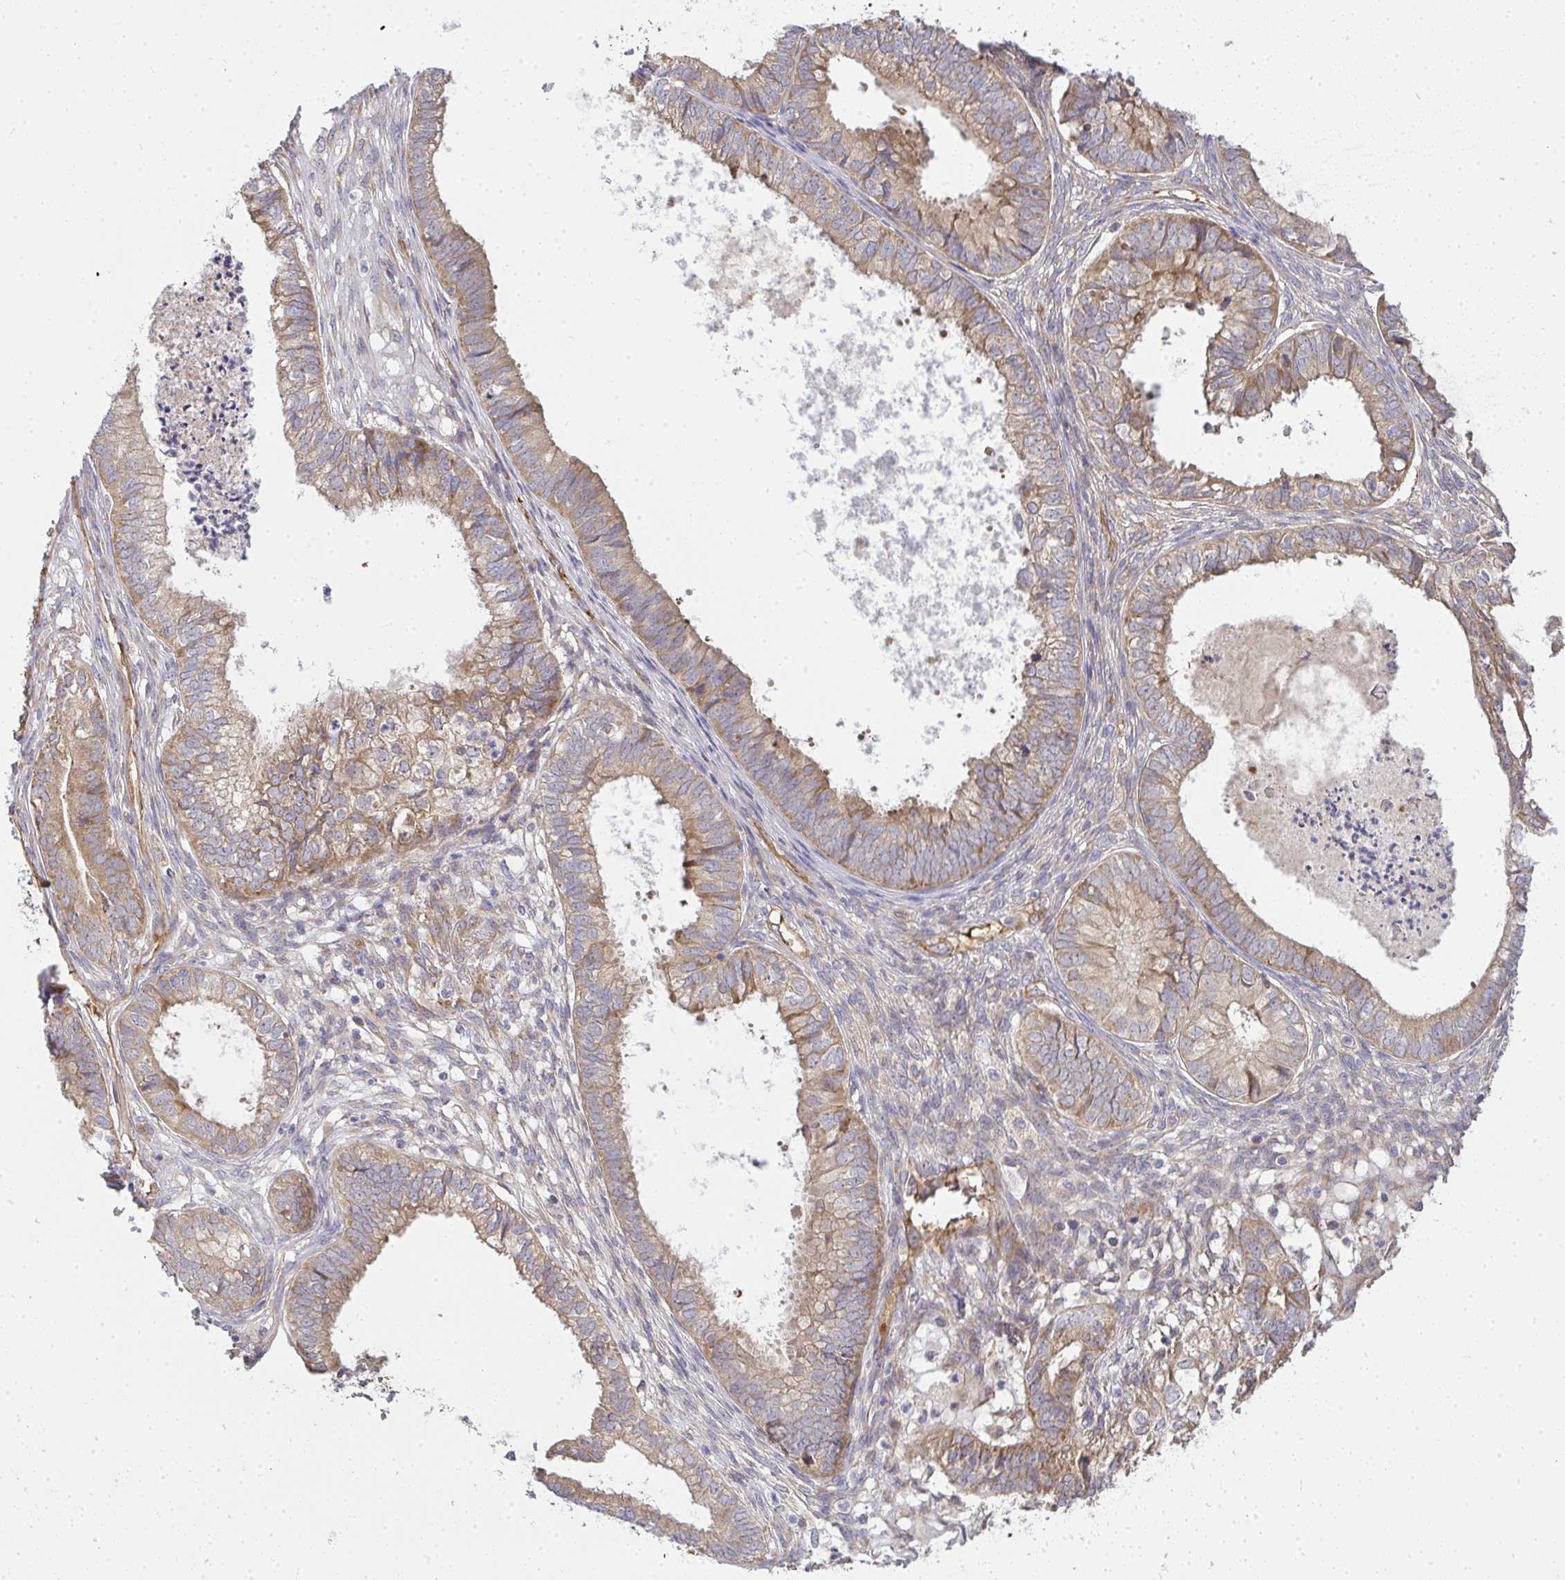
{"staining": {"intensity": "weak", "quantity": ">75%", "location": "cytoplasmic/membranous"}, "tissue": "ovarian cancer", "cell_type": "Tumor cells", "image_type": "cancer", "snomed": [{"axis": "morphology", "description": "Carcinoma, endometroid"}, {"axis": "topography", "description": "Ovary"}], "caption": "High-power microscopy captured an immunohistochemistry photomicrograph of ovarian endometroid carcinoma, revealing weak cytoplasmic/membranous expression in approximately >75% of tumor cells. Nuclei are stained in blue.", "gene": "B4GALT6", "patient": {"sex": "female", "age": 64}}